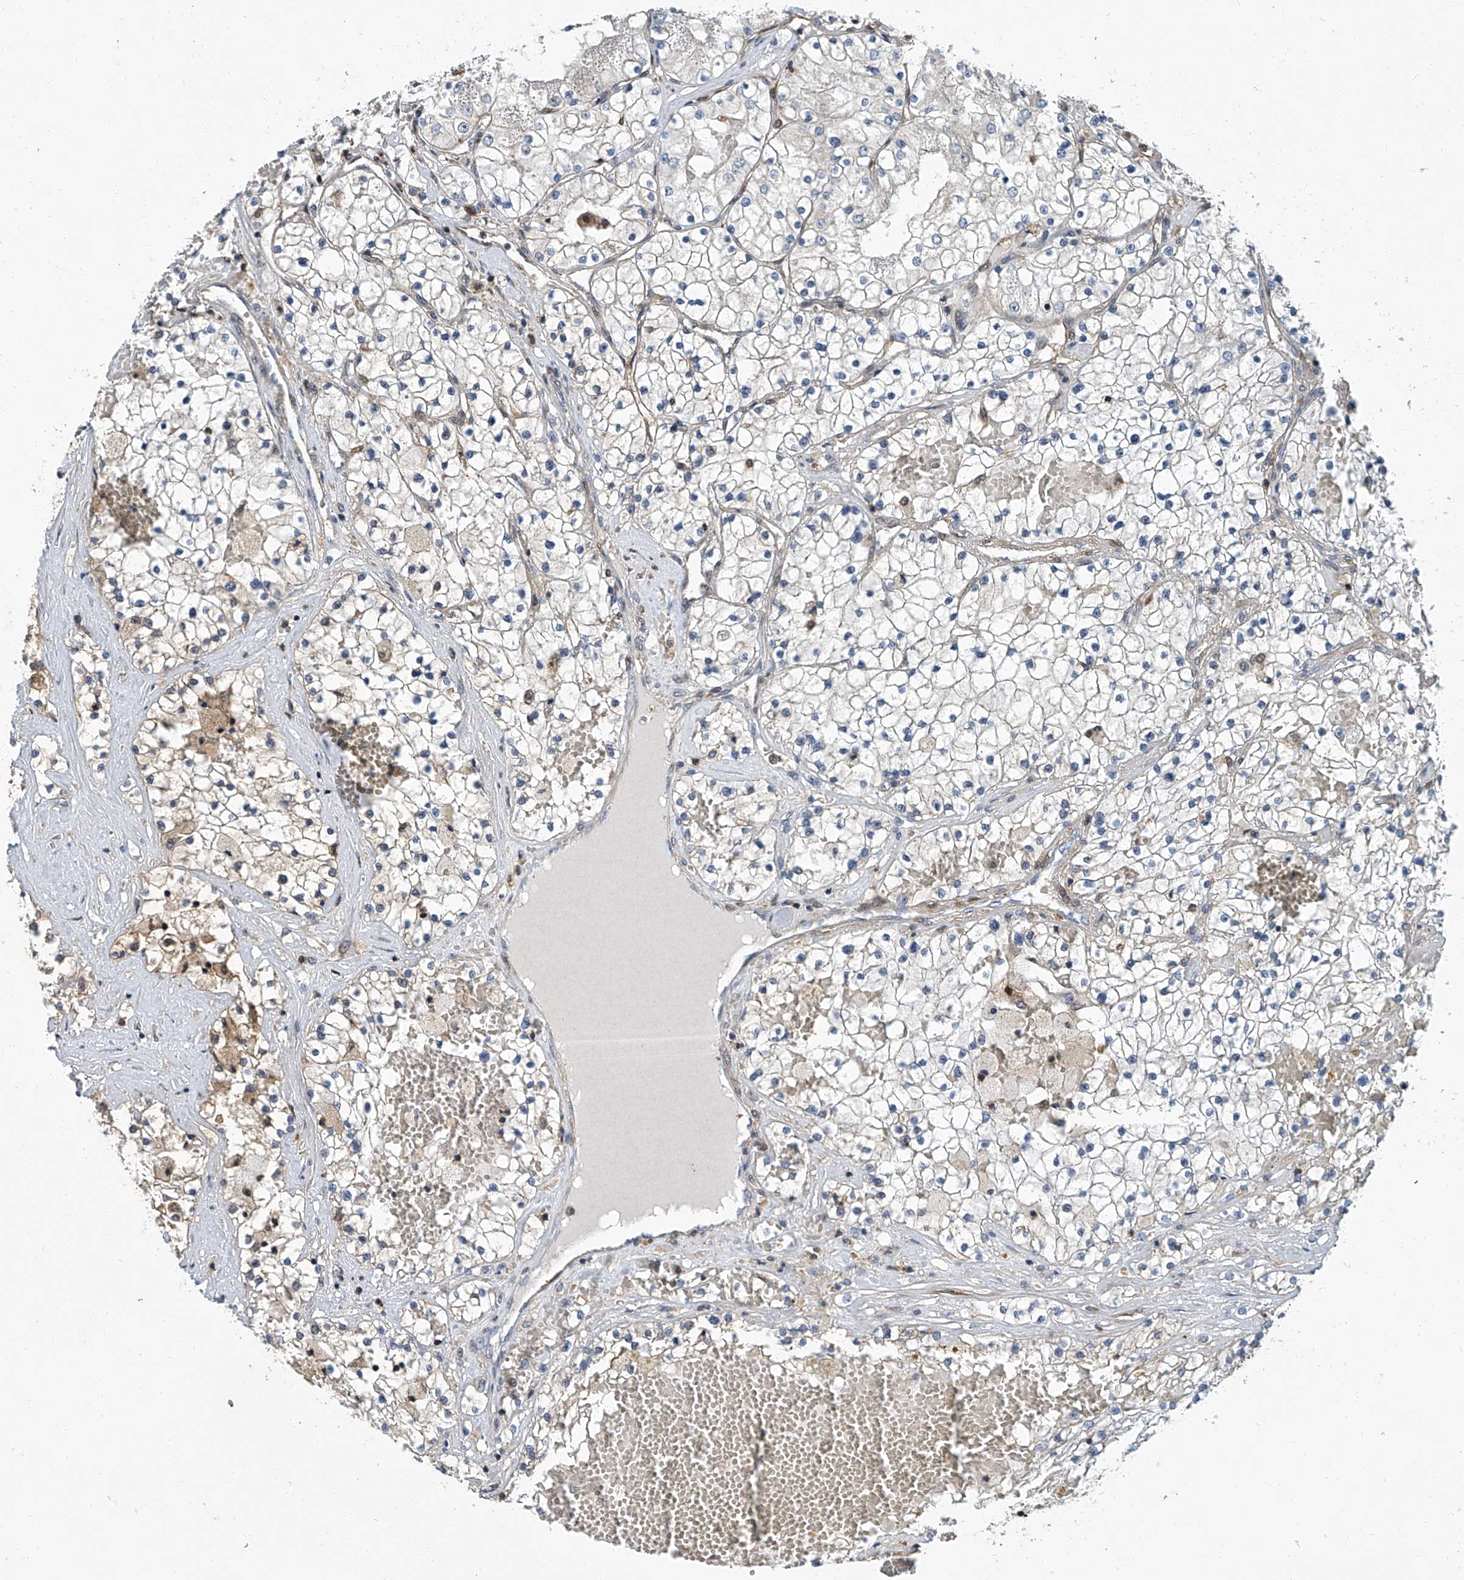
{"staining": {"intensity": "weak", "quantity": "<25%", "location": "cytoplasmic/membranous"}, "tissue": "renal cancer", "cell_type": "Tumor cells", "image_type": "cancer", "snomed": [{"axis": "morphology", "description": "Normal tissue, NOS"}, {"axis": "morphology", "description": "Adenocarcinoma, NOS"}, {"axis": "topography", "description": "Kidney"}], "caption": "Immunohistochemical staining of human adenocarcinoma (renal) exhibits no significant positivity in tumor cells.", "gene": "PSMB10", "patient": {"sex": "male", "age": 68}}